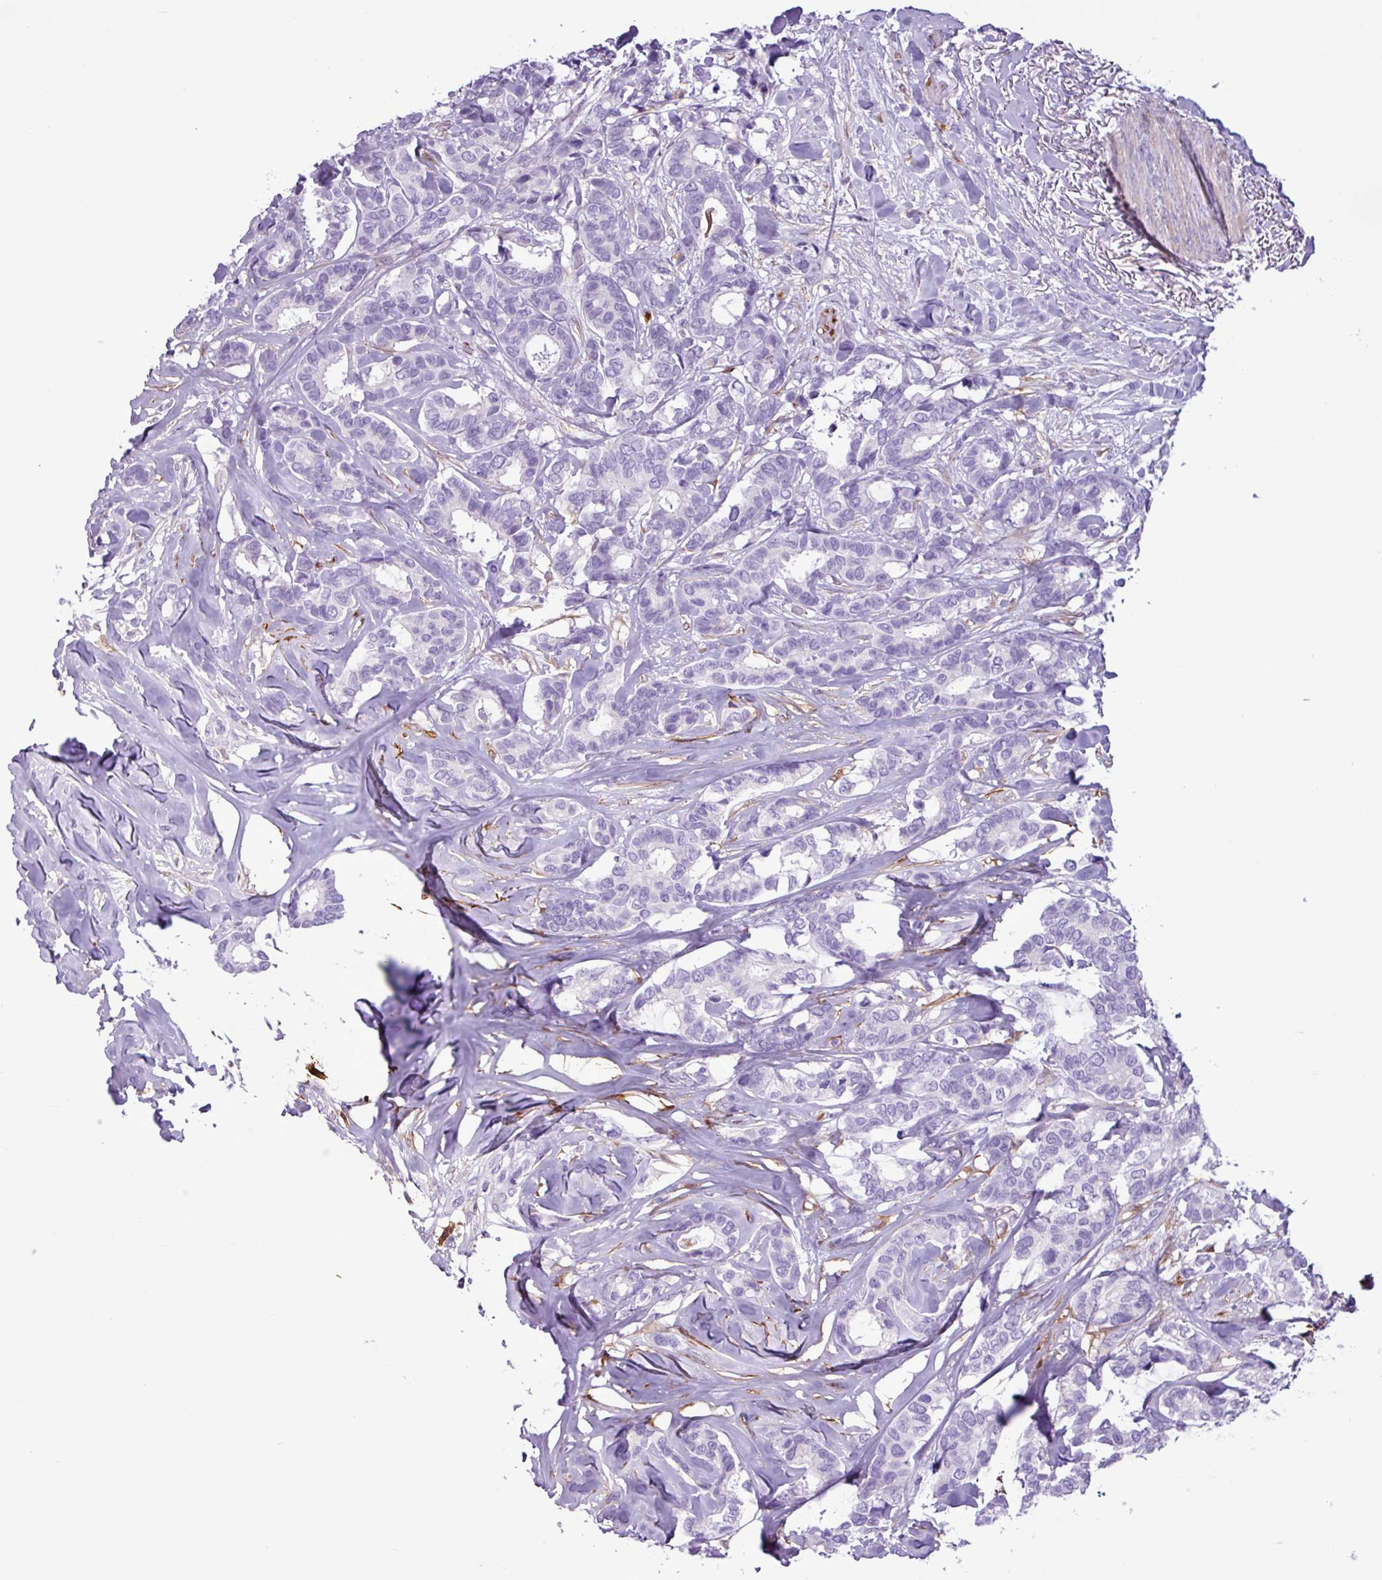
{"staining": {"intensity": "negative", "quantity": "none", "location": "none"}, "tissue": "breast cancer", "cell_type": "Tumor cells", "image_type": "cancer", "snomed": [{"axis": "morphology", "description": "Duct carcinoma"}, {"axis": "topography", "description": "Breast"}], "caption": "An immunohistochemistry (IHC) micrograph of intraductal carcinoma (breast) is shown. There is no staining in tumor cells of intraductal carcinoma (breast). The staining was performed using DAB (3,3'-diaminobenzidine) to visualize the protein expression in brown, while the nuclei were stained in blue with hematoxylin (Magnification: 20x).", "gene": "TMEM200C", "patient": {"sex": "female", "age": 87}}